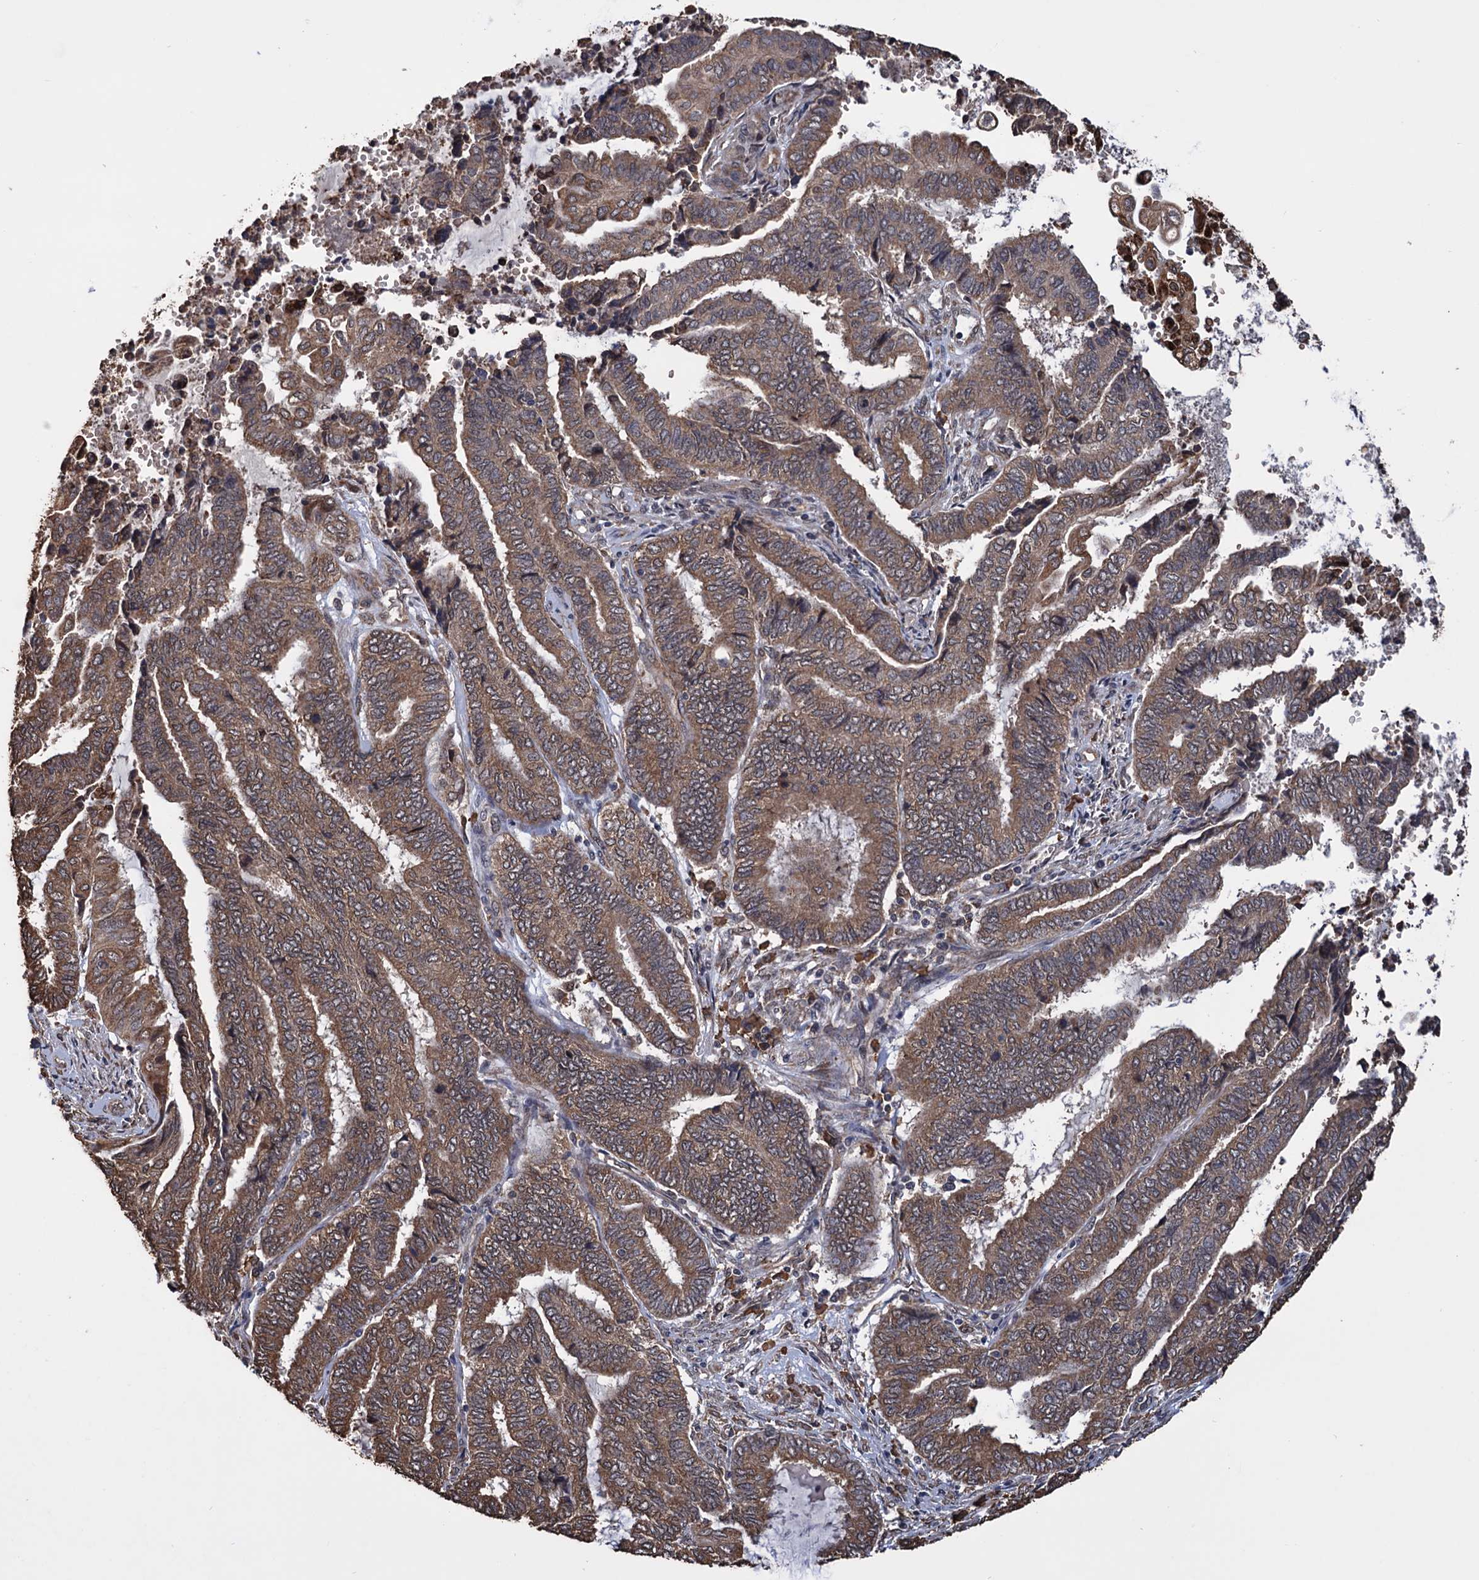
{"staining": {"intensity": "moderate", "quantity": ">75%", "location": "cytoplasmic/membranous"}, "tissue": "endometrial cancer", "cell_type": "Tumor cells", "image_type": "cancer", "snomed": [{"axis": "morphology", "description": "Adenocarcinoma, NOS"}, {"axis": "topography", "description": "Uterus"}, {"axis": "topography", "description": "Endometrium"}], "caption": "Human endometrial cancer stained for a protein (brown) shows moderate cytoplasmic/membranous positive staining in about >75% of tumor cells.", "gene": "TBC1D12", "patient": {"sex": "female", "age": 70}}